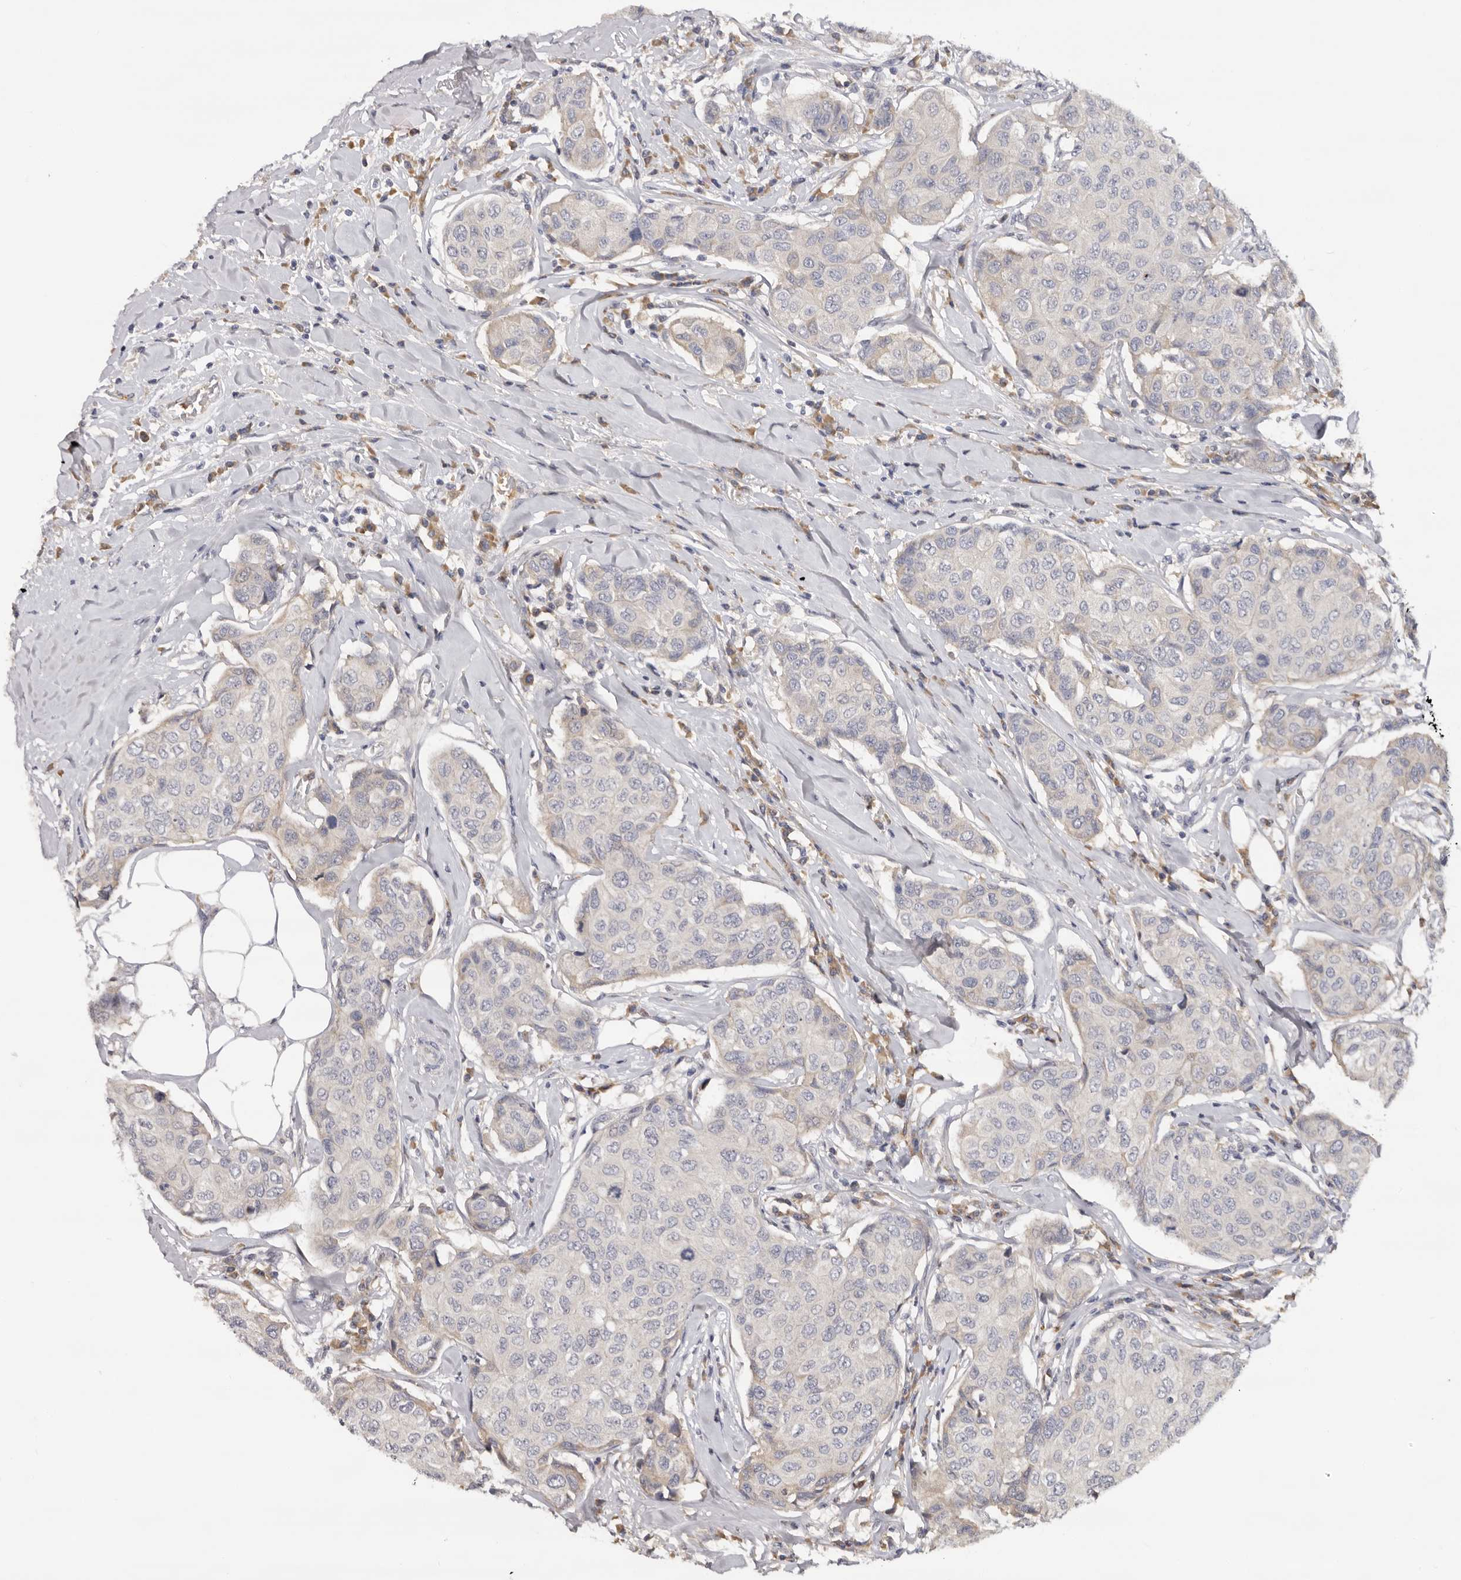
{"staining": {"intensity": "negative", "quantity": "none", "location": "none"}, "tissue": "breast cancer", "cell_type": "Tumor cells", "image_type": "cancer", "snomed": [{"axis": "morphology", "description": "Duct carcinoma"}, {"axis": "topography", "description": "Breast"}], "caption": "Immunohistochemical staining of breast infiltrating ductal carcinoma exhibits no significant expression in tumor cells.", "gene": "KIF2B", "patient": {"sex": "female", "age": 80}}